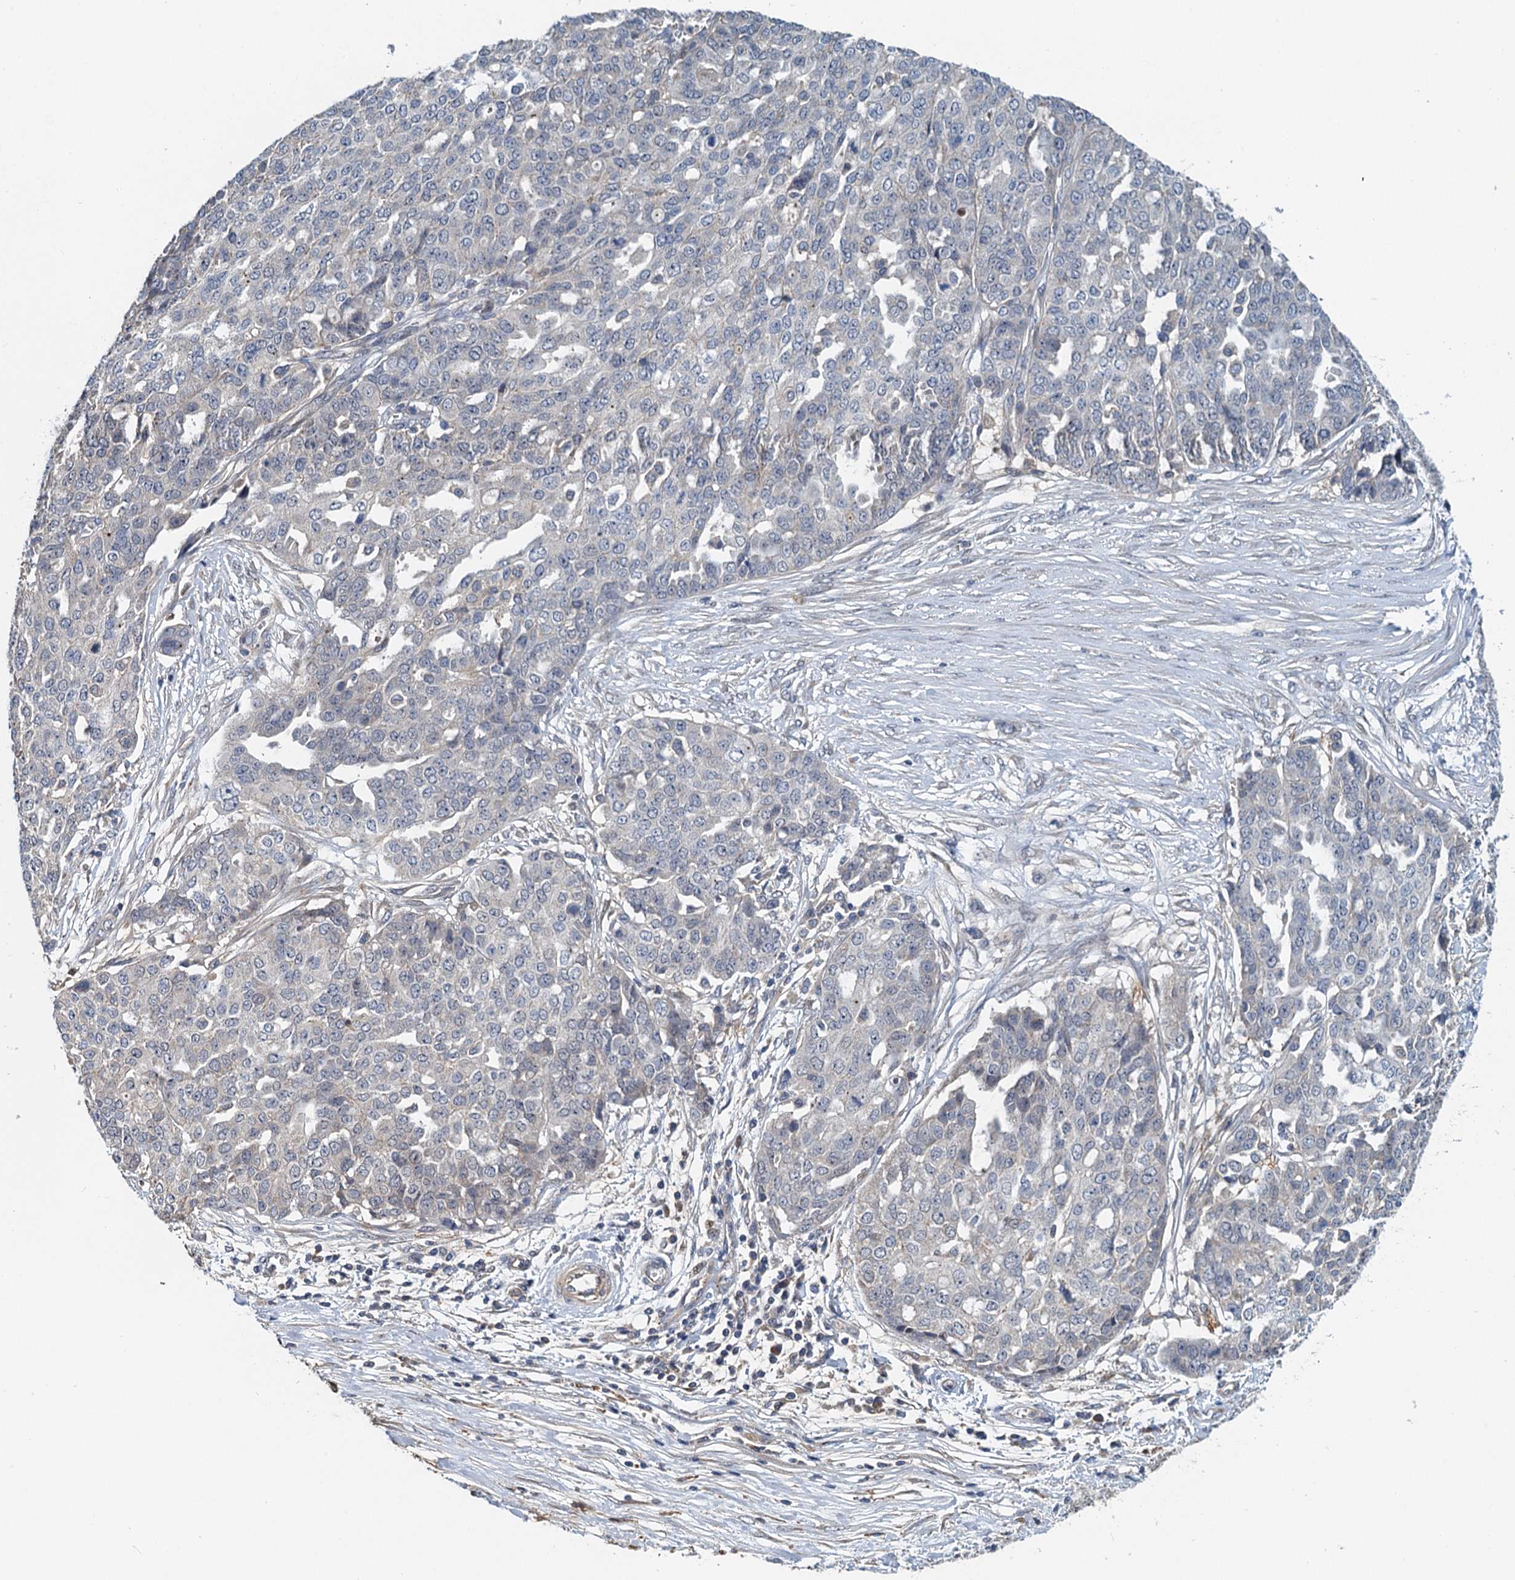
{"staining": {"intensity": "negative", "quantity": "none", "location": "none"}, "tissue": "ovarian cancer", "cell_type": "Tumor cells", "image_type": "cancer", "snomed": [{"axis": "morphology", "description": "Cystadenocarcinoma, serous, NOS"}, {"axis": "topography", "description": "Soft tissue"}, {"axis": "topography", "description": "Ovary"}], "caption": "High magnification brightfield microscopy of serous cystadenocarcinoma (ovarian) stained with DAB (brown) and counterstained with hematoxylin (blue): tumor cells show no significant expression.", "gene": "ZNF606", "patient": {"sex": "female", "age": 57}}